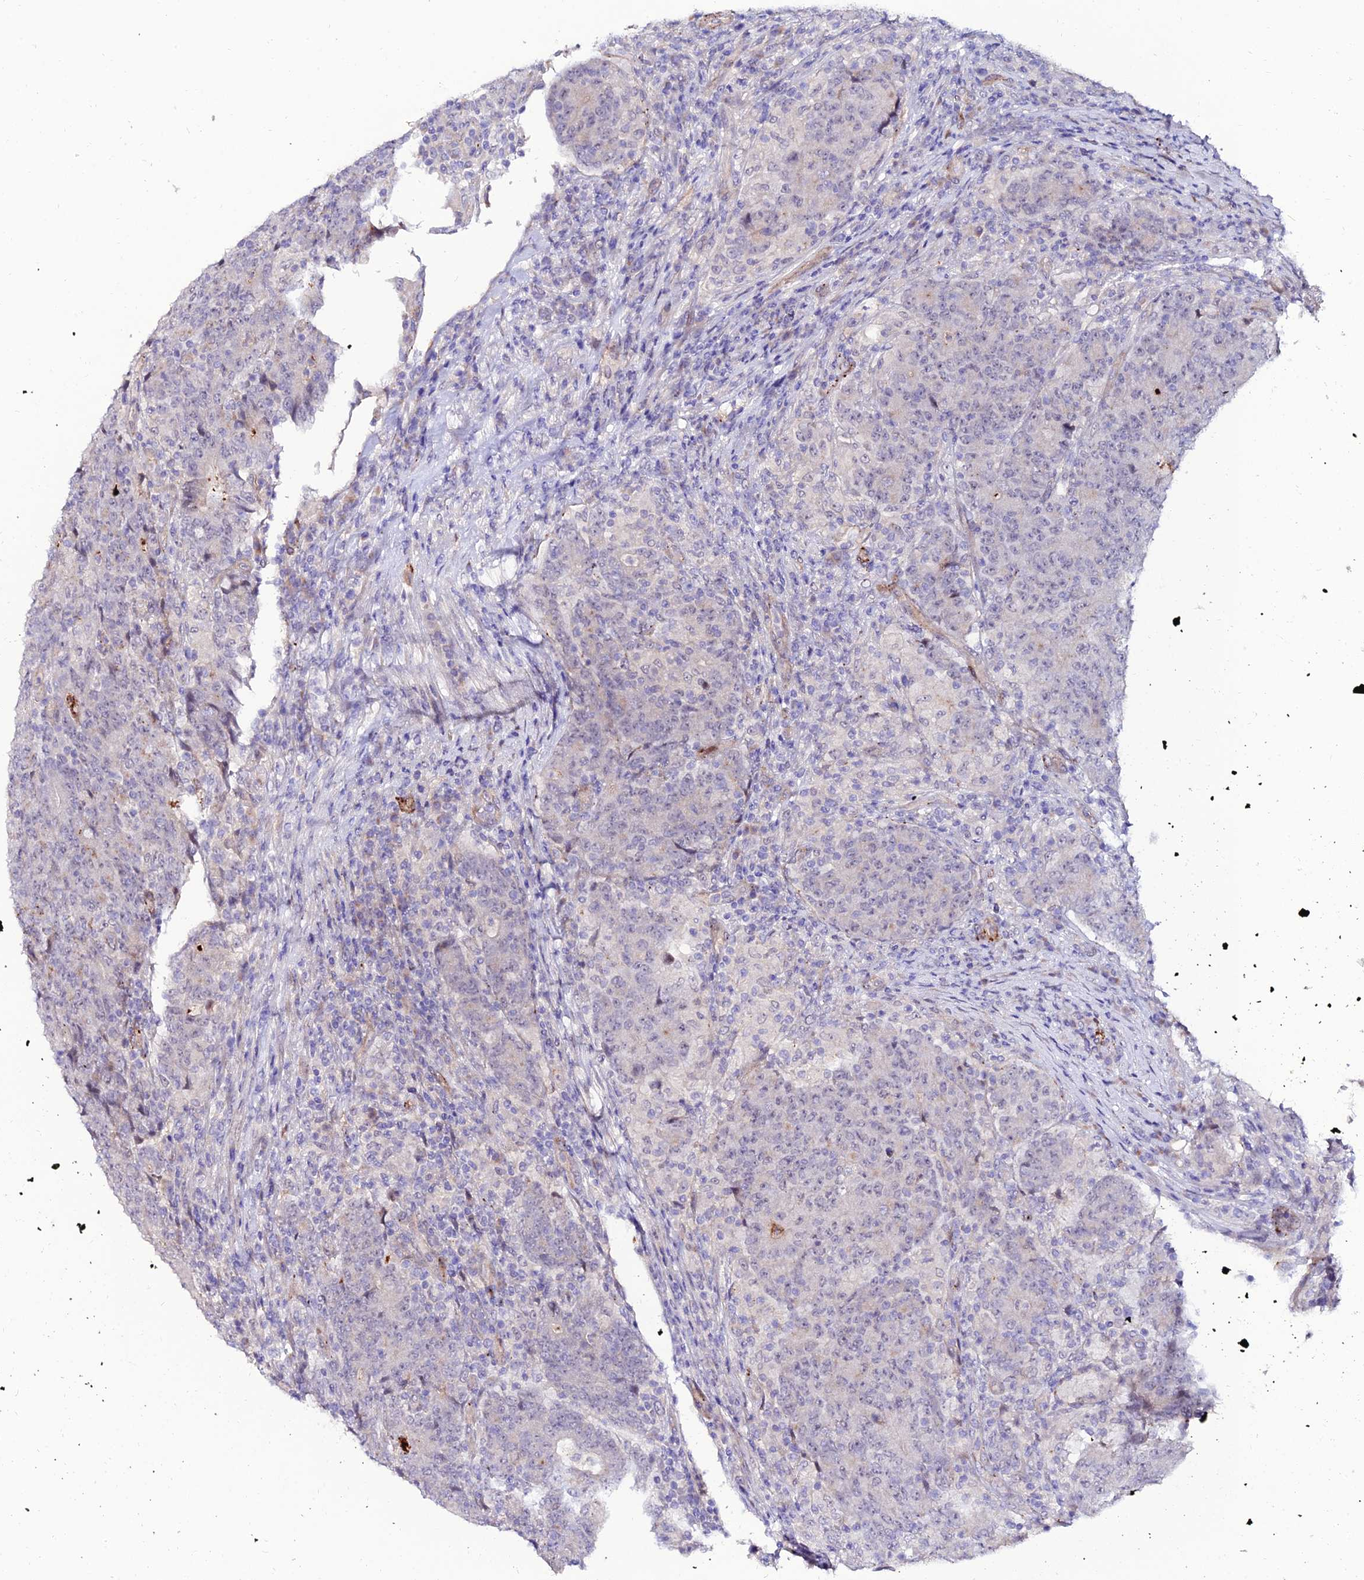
{"staining": {"intensity": "negative", "quantity": "none", "location": "none"}, "tissue": "colorectal cancer", "cell_type": "Tumor cells", "image_type": "cancer", "snomed": [{"axis": "morphology", "description": "Adenocarcinoma, NOS"}, {"axis": "topography", "description": "Colon"}], "caption": "A high-resolution micrograph shows immunohistochemistry (IHC) staining of colorectal adenocarcinoma, which shows no significant positivity in tumor cells.", "gene": "ALDH3B2", "patient": {"sex": "female", "age": 75}}